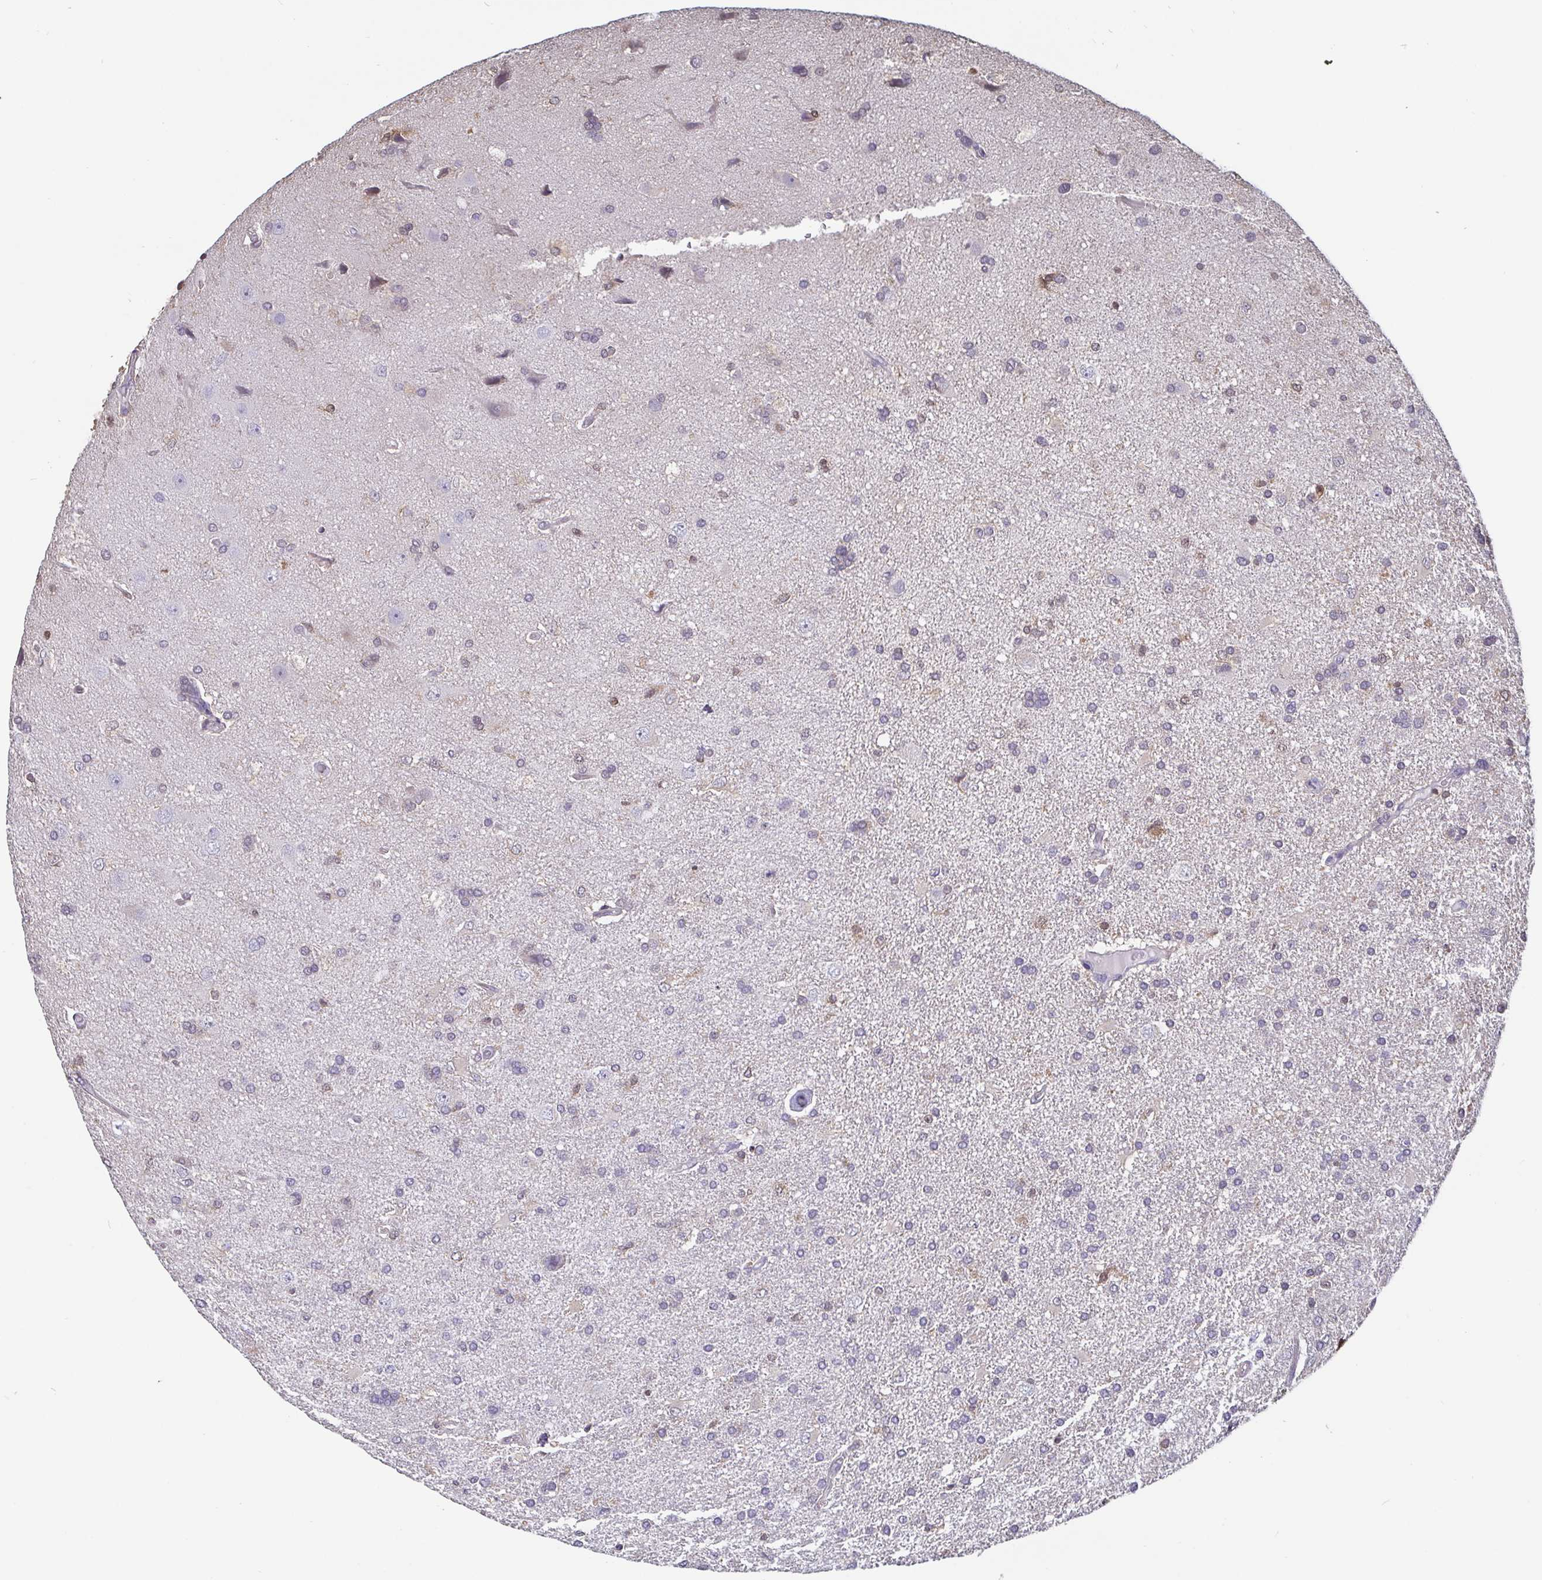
{"staining": {"intensity": "negative", "quantity": "none", "location": "none"}, "tissue": "glioma", "cell_type": "Tumor cells", "image_type": "cancer", "snomed": [{"axis": "morphology", "description": "Glioma, malignant, High grade"}, {"axis": "topography", "description": "Brain"}], "caption": "Glioma was stained to show a protein in brown. There is no significant positivity in tumor cells.", "gene": "IDH1", "patient": {"sex": "male", "age": 68}}